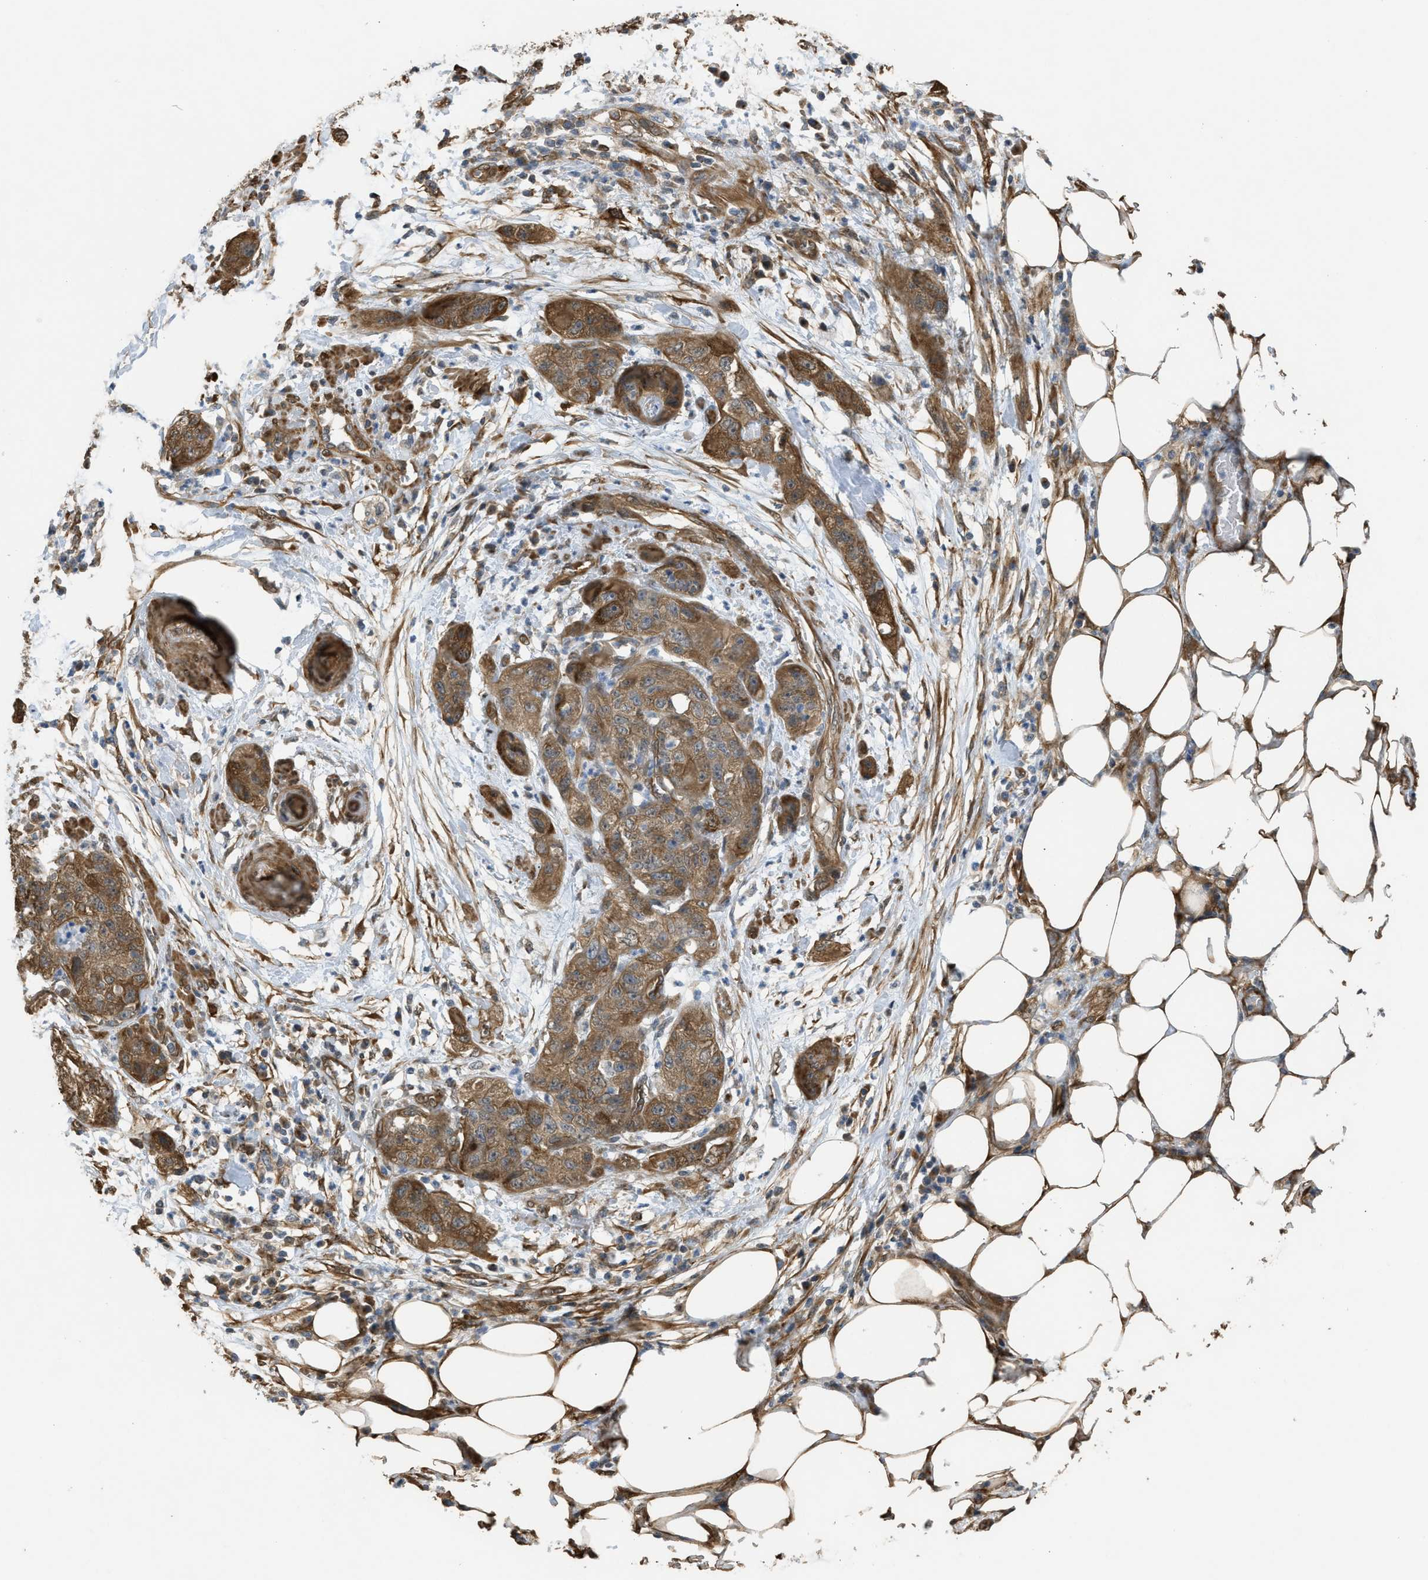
{"staining": {"intensity": "moderate", "quantity": ">75%", "location": "cytoplasmic/membranous"}, "tissue": "pancreatic cancer", "cell_type": "Tumor cells", "image_type": "cancer", "snomed": [{"axis": "morphology", "description": "Adenocarcinoma, NOS"}, {"axis": "topography", "description": "Pancreas"}], "caption": "Tumor cells exhibit medium levels of moderate cytoplasmic/membranous staining in approximately >75% of cells in pancreatic cancer (adenocarcinoma).", "gene": "BAG3", "patient": {"sex": "female", "age": 78}}